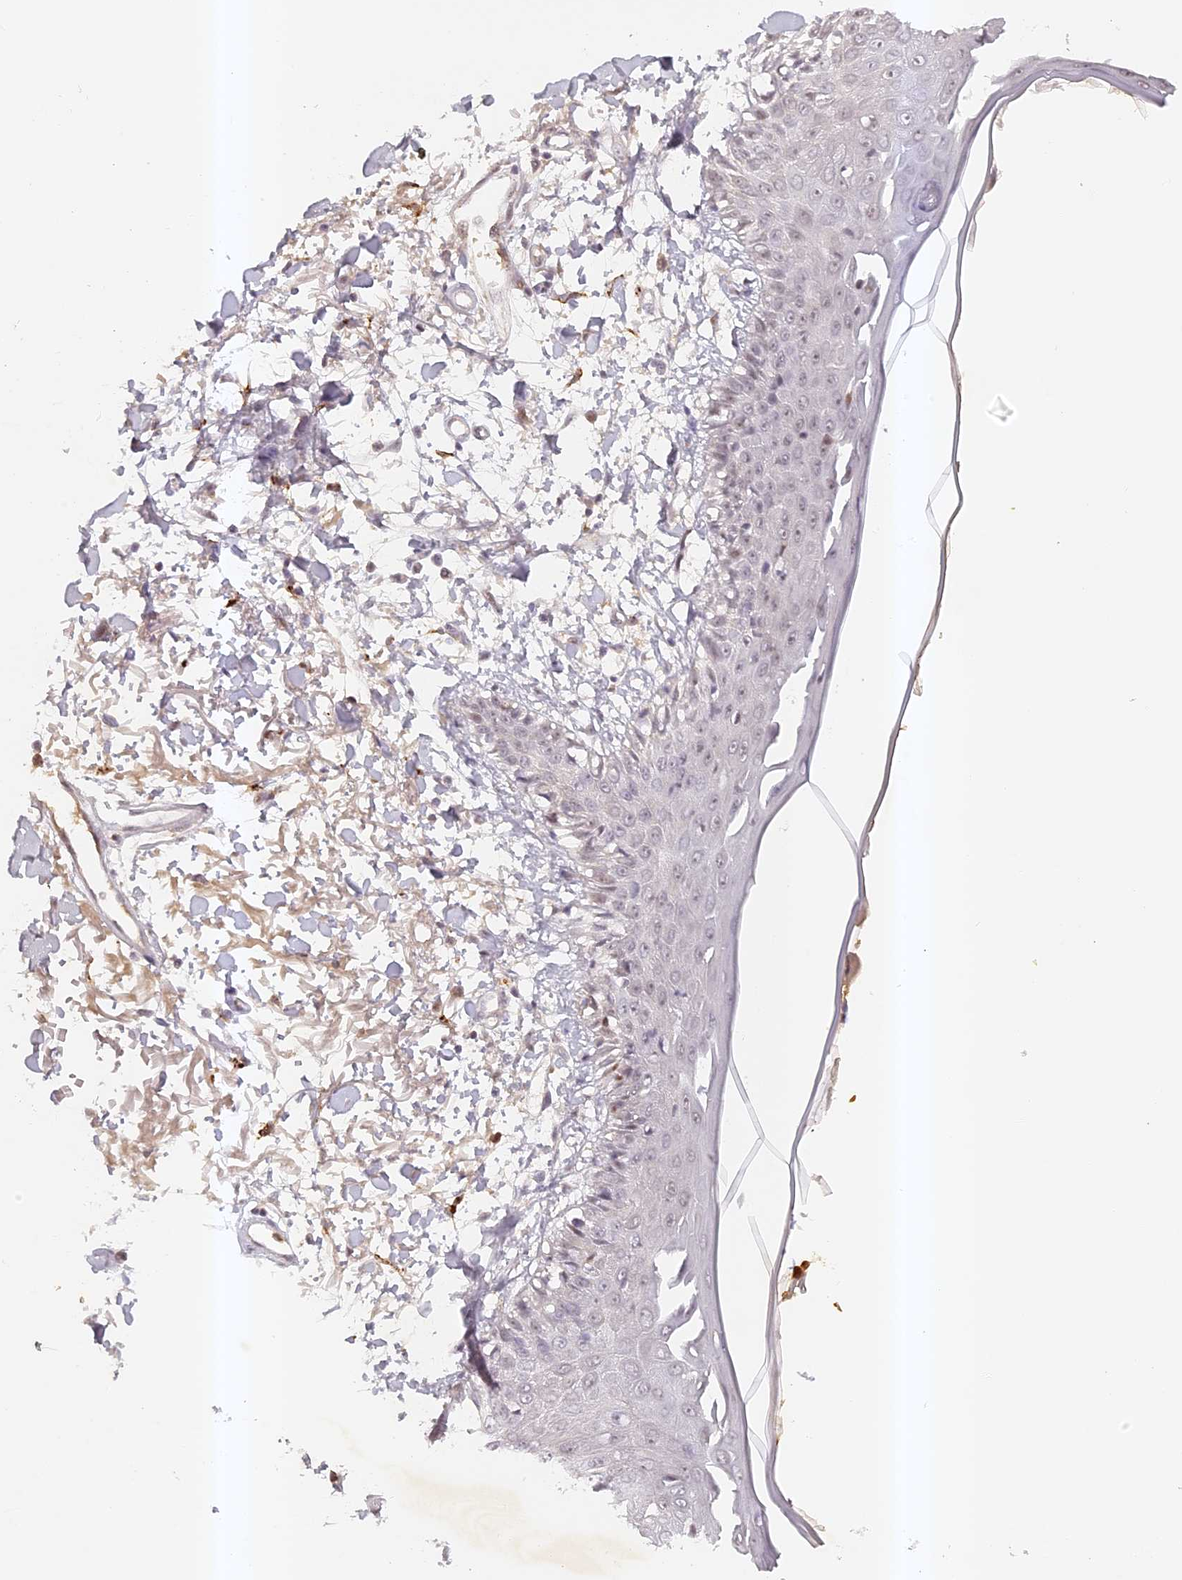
{"staining": {"intensity": "negative", "quantity": "none", "location": "none"}, "tissue": "skin", "cell_type": "Fibroblasts", "image_type": "normal", "snomed": [{"axis": "morphology", "description": "Normal tissue, NOS"}, {"axis": "morphology", "description": "Squamous cell carcinoma, NOS"}, {"axis": "topography", "description": "Skin"}, {"axis": "topography", "description": "Peripheral nerve tissue"}], "caption": "Fibroblasts are negative for brown protein staining in benign skin. (DAB immunohistochemistry (IHC) with hematoxylin counter stain).", "gene": "ELL3", "patient": {"sex": "male", "age": 83}}